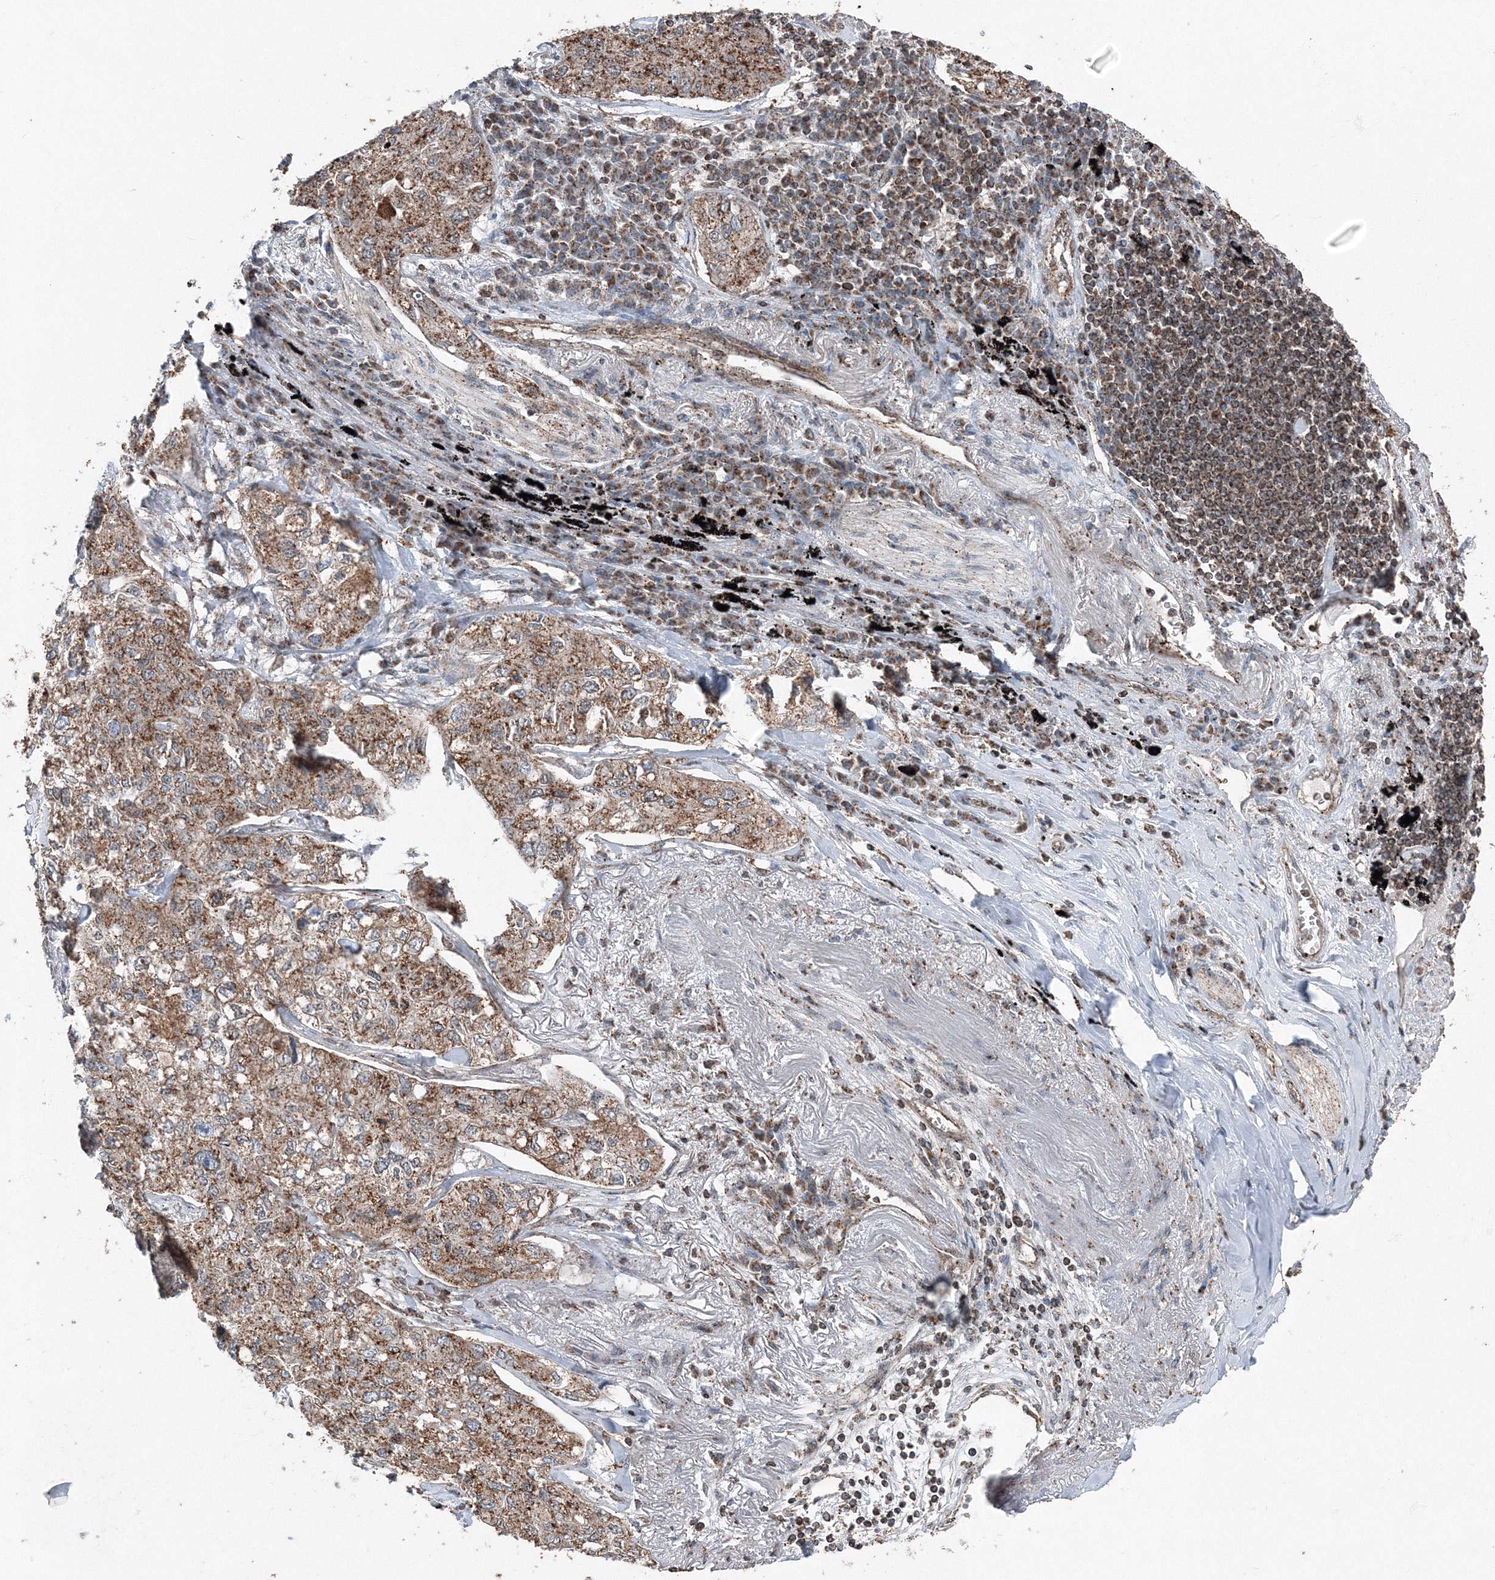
{"staining": {"intensity": "moderate", "quantity": ">75%", "location": "cytoplasmic/membranous"}, "tissue": "lung cancer", "cell_type": "Tumor cells", "image_type": "cancer", "snomed": [{"axis": "morphology", "description": "Adenocarcinoma, NOS"}, {"axis": "topography", "description": "Lung"}], "caption": "Immunohistochemical staining of lung cancer (adenocarcinoma) shows medium levels of moderate cytoplasmic/membranous protein staining in about >75% of tumor cells. (DAB = brown stain, brightfield microscopy at high magnification).", "gene": "AASDH", "patient": {"sex": "male", "age": 65}}